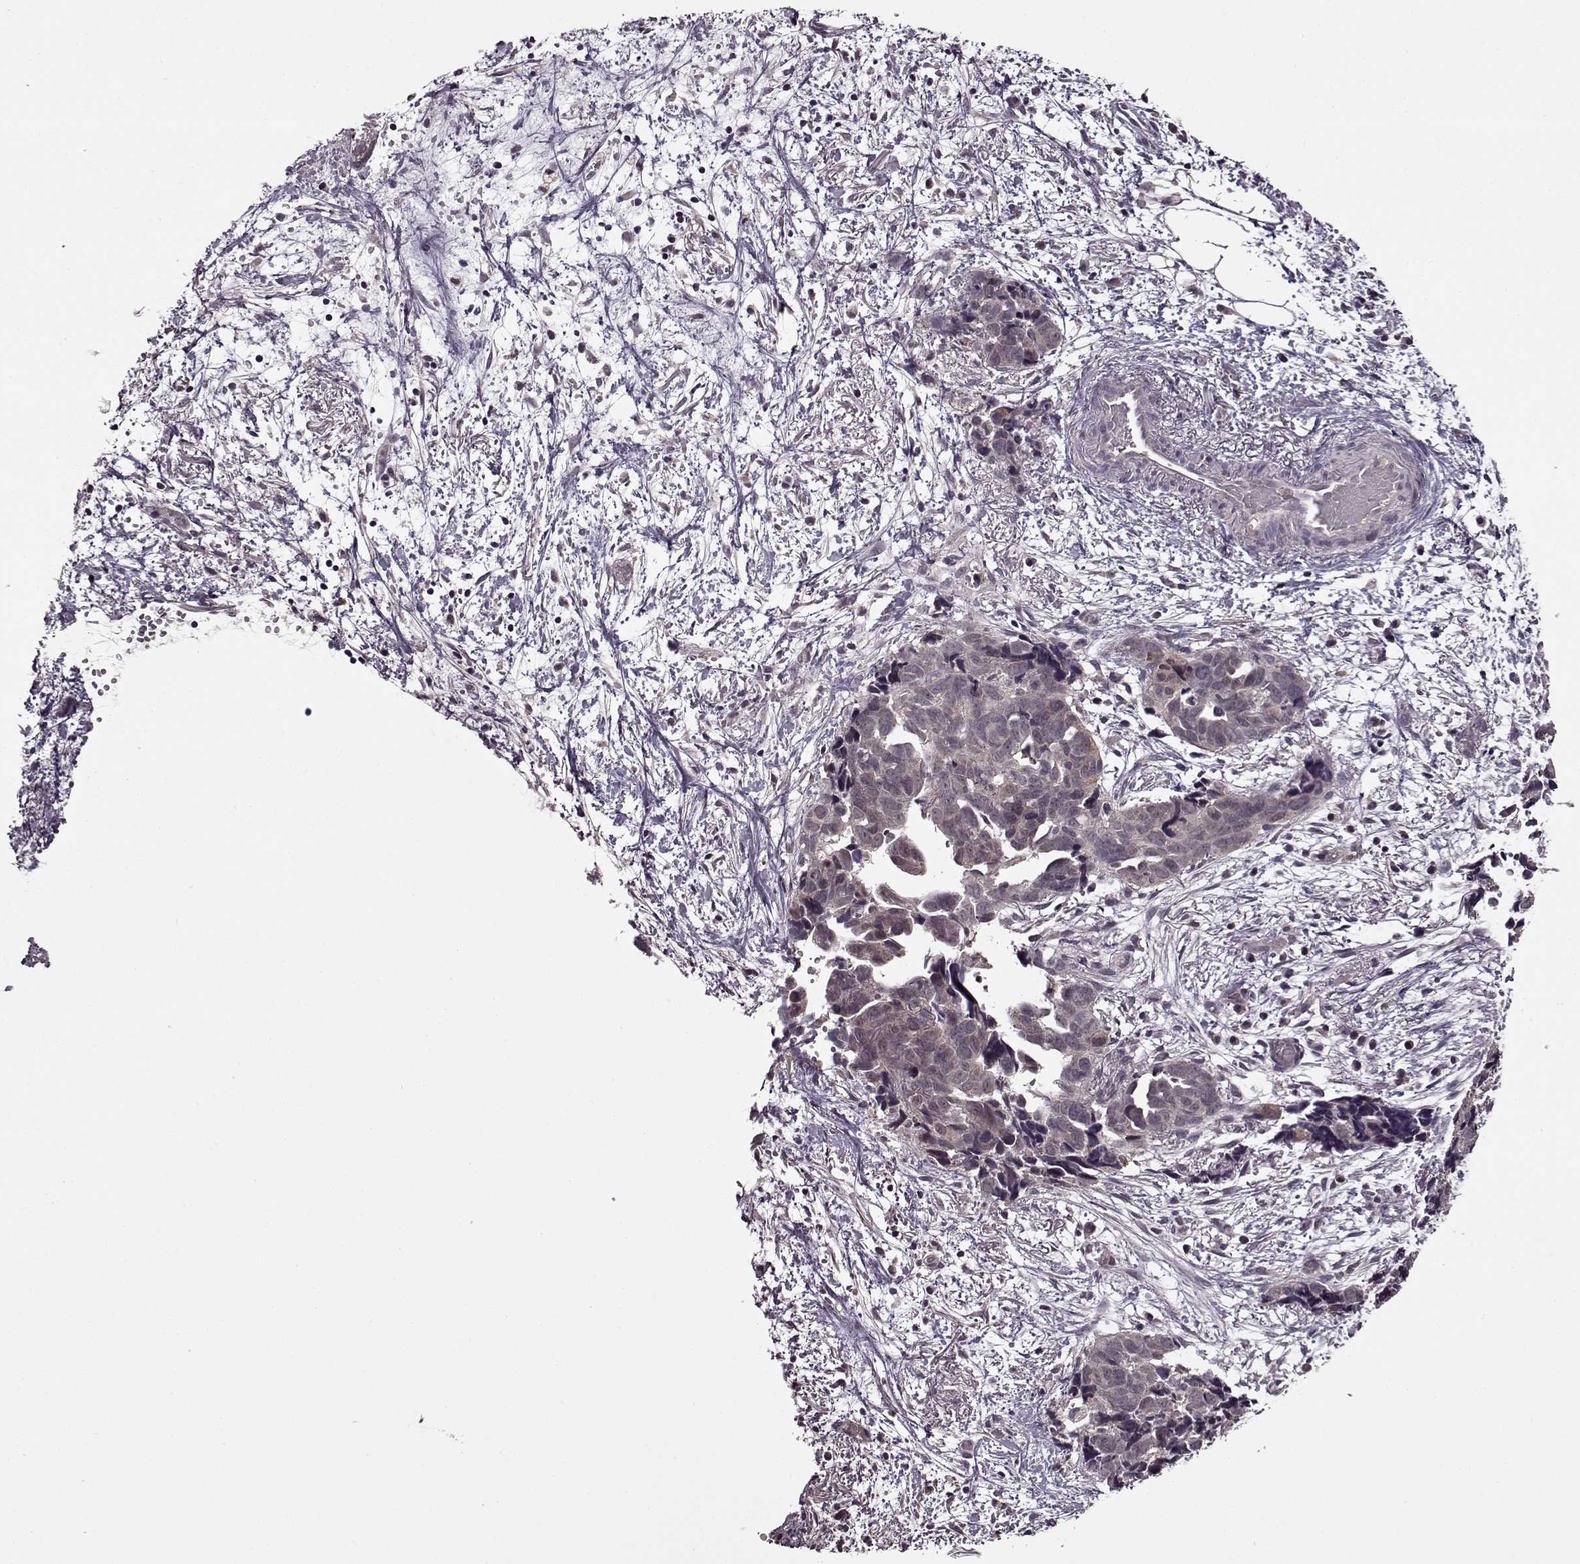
{"staining": {"intensity": "negative", "quantity": "none", "location": "none"}, "tissue": "ovarian cancer", "cell_type": "Tumor cells", "image_type": "cancer", "snomed": [{"axis": "morphology", "description": "Cystadenocarcinoma, serous, NOS"}, {"axis": "topography", "description": "Ovary"}], "caption": "There is no significant positivity in tumor cells of serous cystadenocarcinoma (ovarian).", "gene": "MAIP1", "patient": {"sex": "female", "age": 69}}